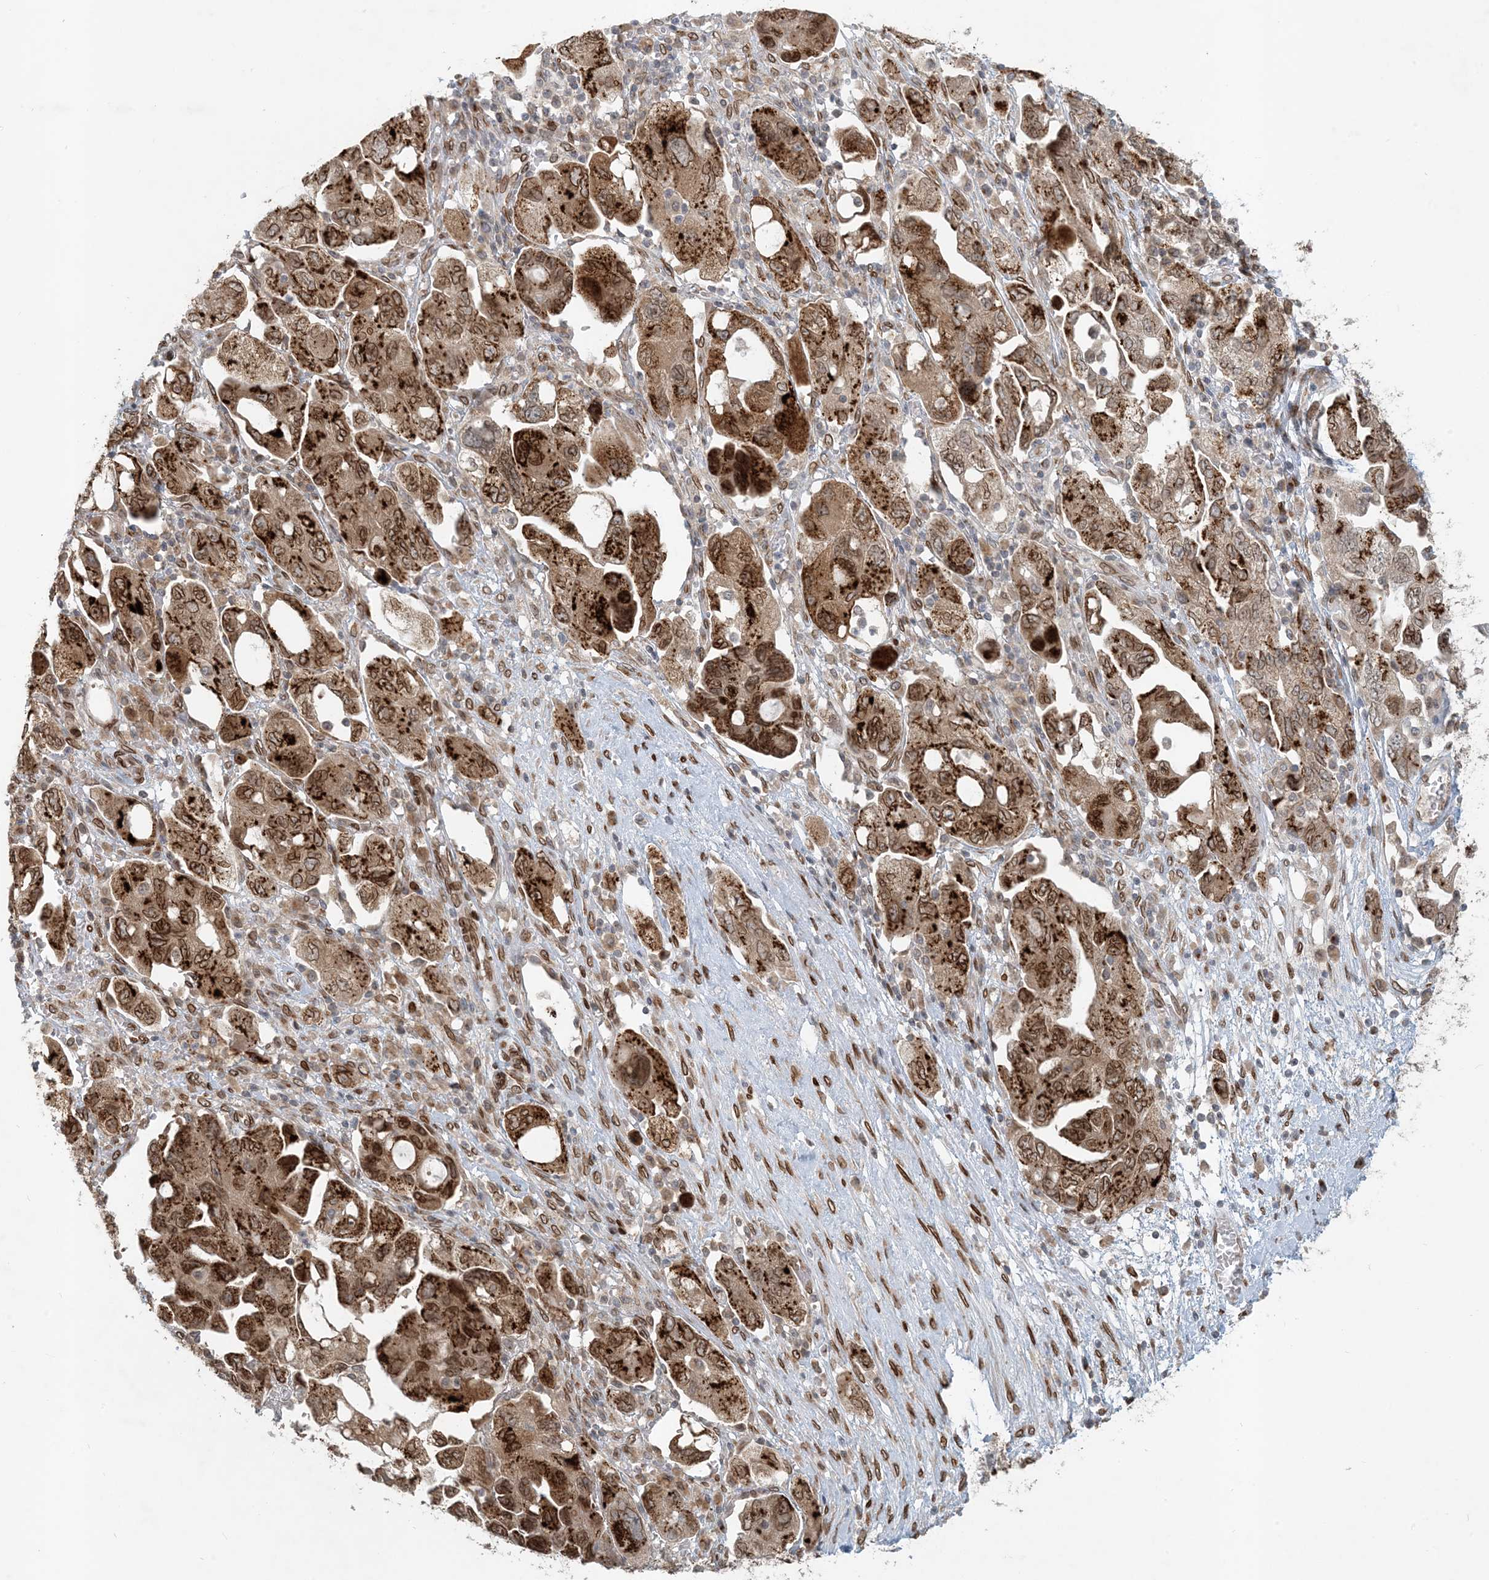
{"staining": {"intensity": "strong", "quantity": ">75%", "location": "cytoplasmic/membranous,nuclear"}, "tissue": "ovarian cancer", "cell_type": "Tumor cells", "image_type": "cancer", "snomed": [{"axis": "morphology", "description": "Carcinoma, NOS"}, {"axis": "morphology", "description": "Cystadenocarcinoma, serous, NOS"}, {"axis": "topography", "description": "Ovary"}], "caption": "High-power microscopy captured an immunohistochemistry (IHC) photomicrograph of ovarian cancer, revealing strong cytoplasmic/membranous and nuclear positivity in approximately >75% of tumor cells.", "gene": "SLC35A2", "patient": {"sex": "female", "age": 69}}